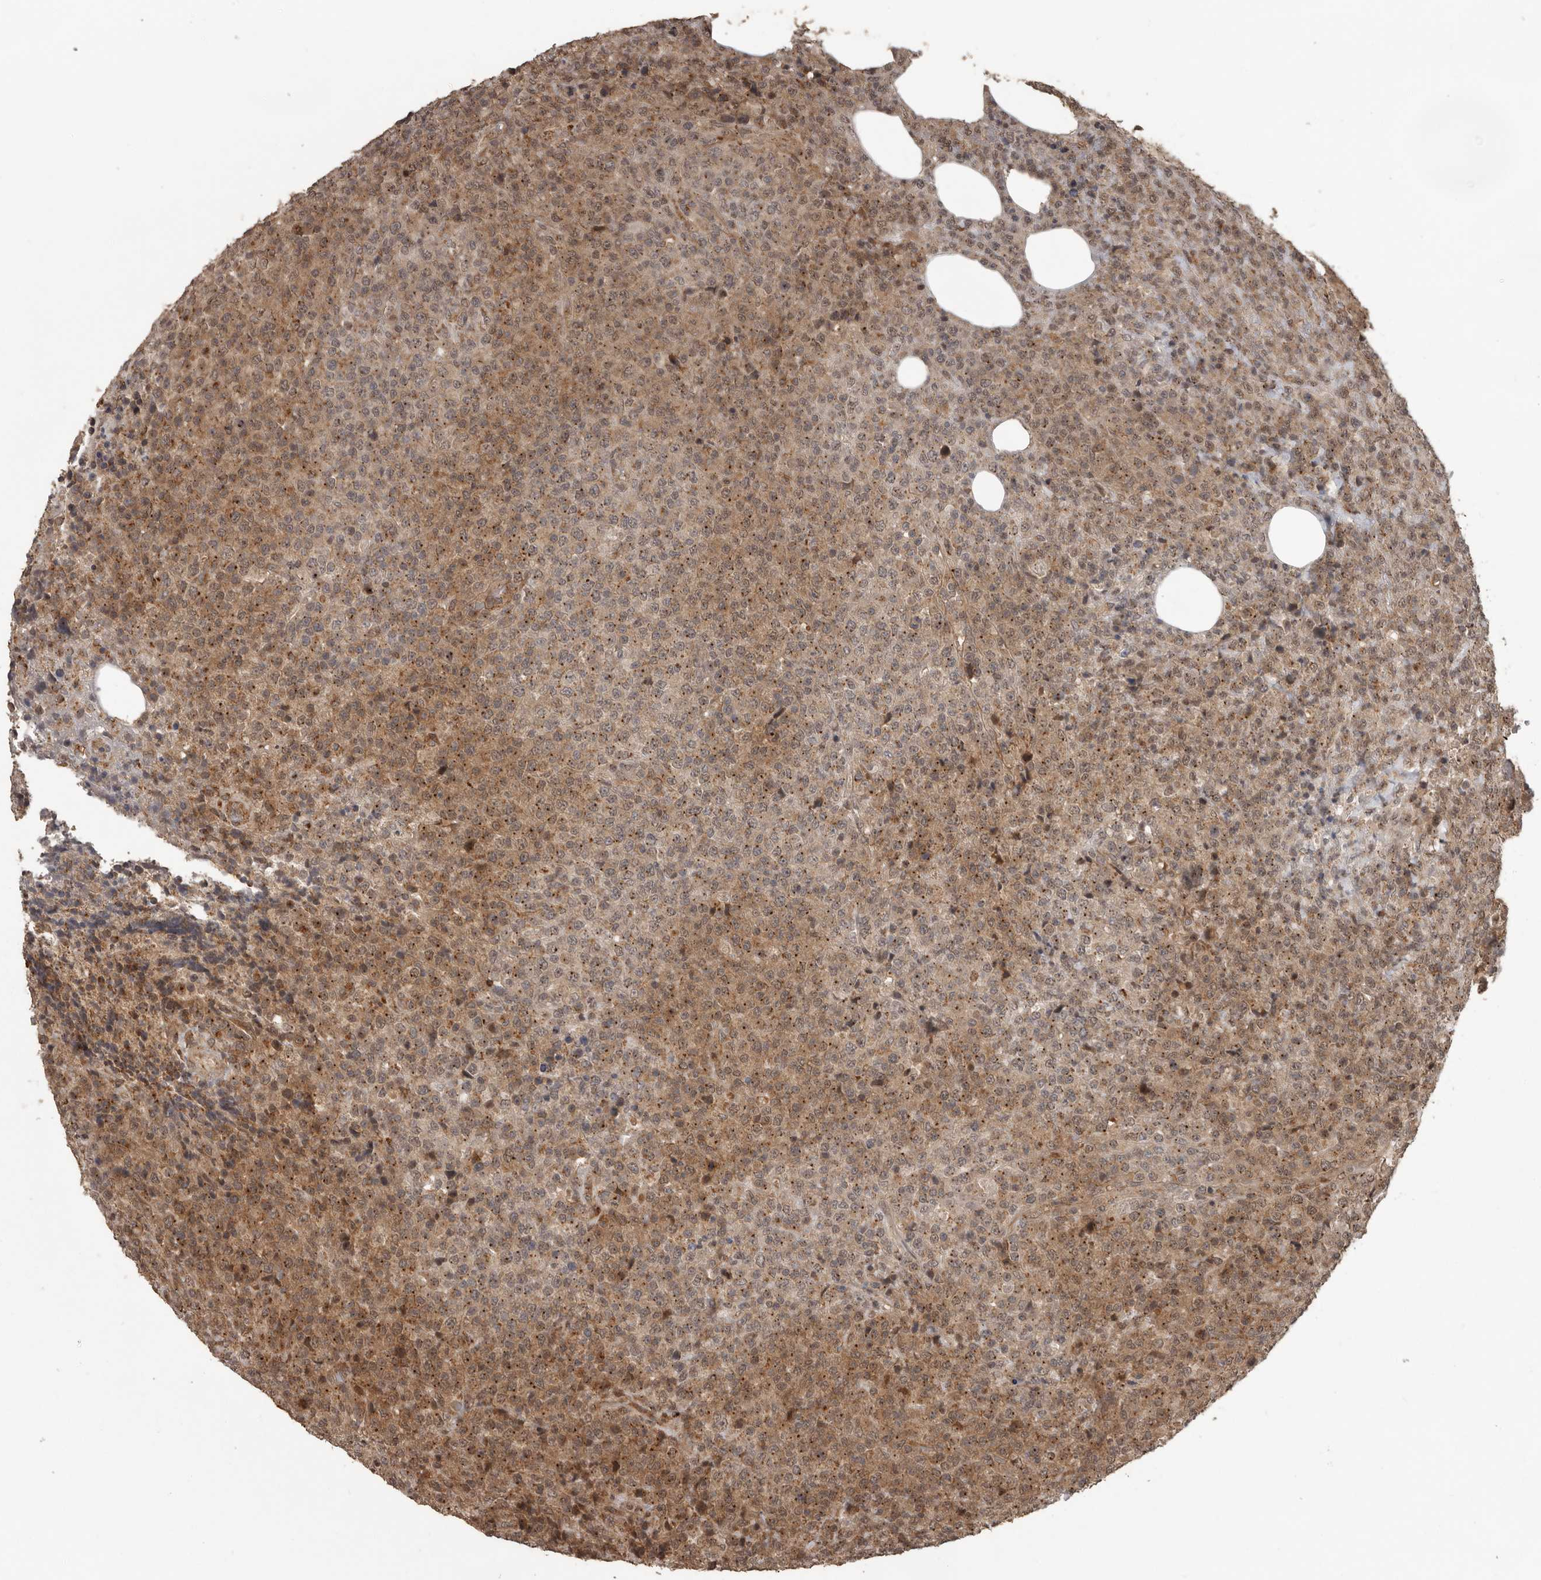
{"staining": {"intensity": "moderate", "quantity": ">75%", "location": "cytoplasmic/membranous"}, "tissue": "lymphoma", "cell_type": "Tumor cells", "image_type": "cancer", "snomed": [{"axis": "morphology", "description": "Malignant lymphoma, non-Hodgkin's type, High grade"}, {"axis": "topography", "description": "Lymph node"}], "caption": "Lymphoma was stained to show a protein in brown. There is medium levels of moderate cytoplasmic/membranous expression in approximately >75% of tumor cells.", "gene": "CEP350", "patient": {"sex": "male", "age": 13}}